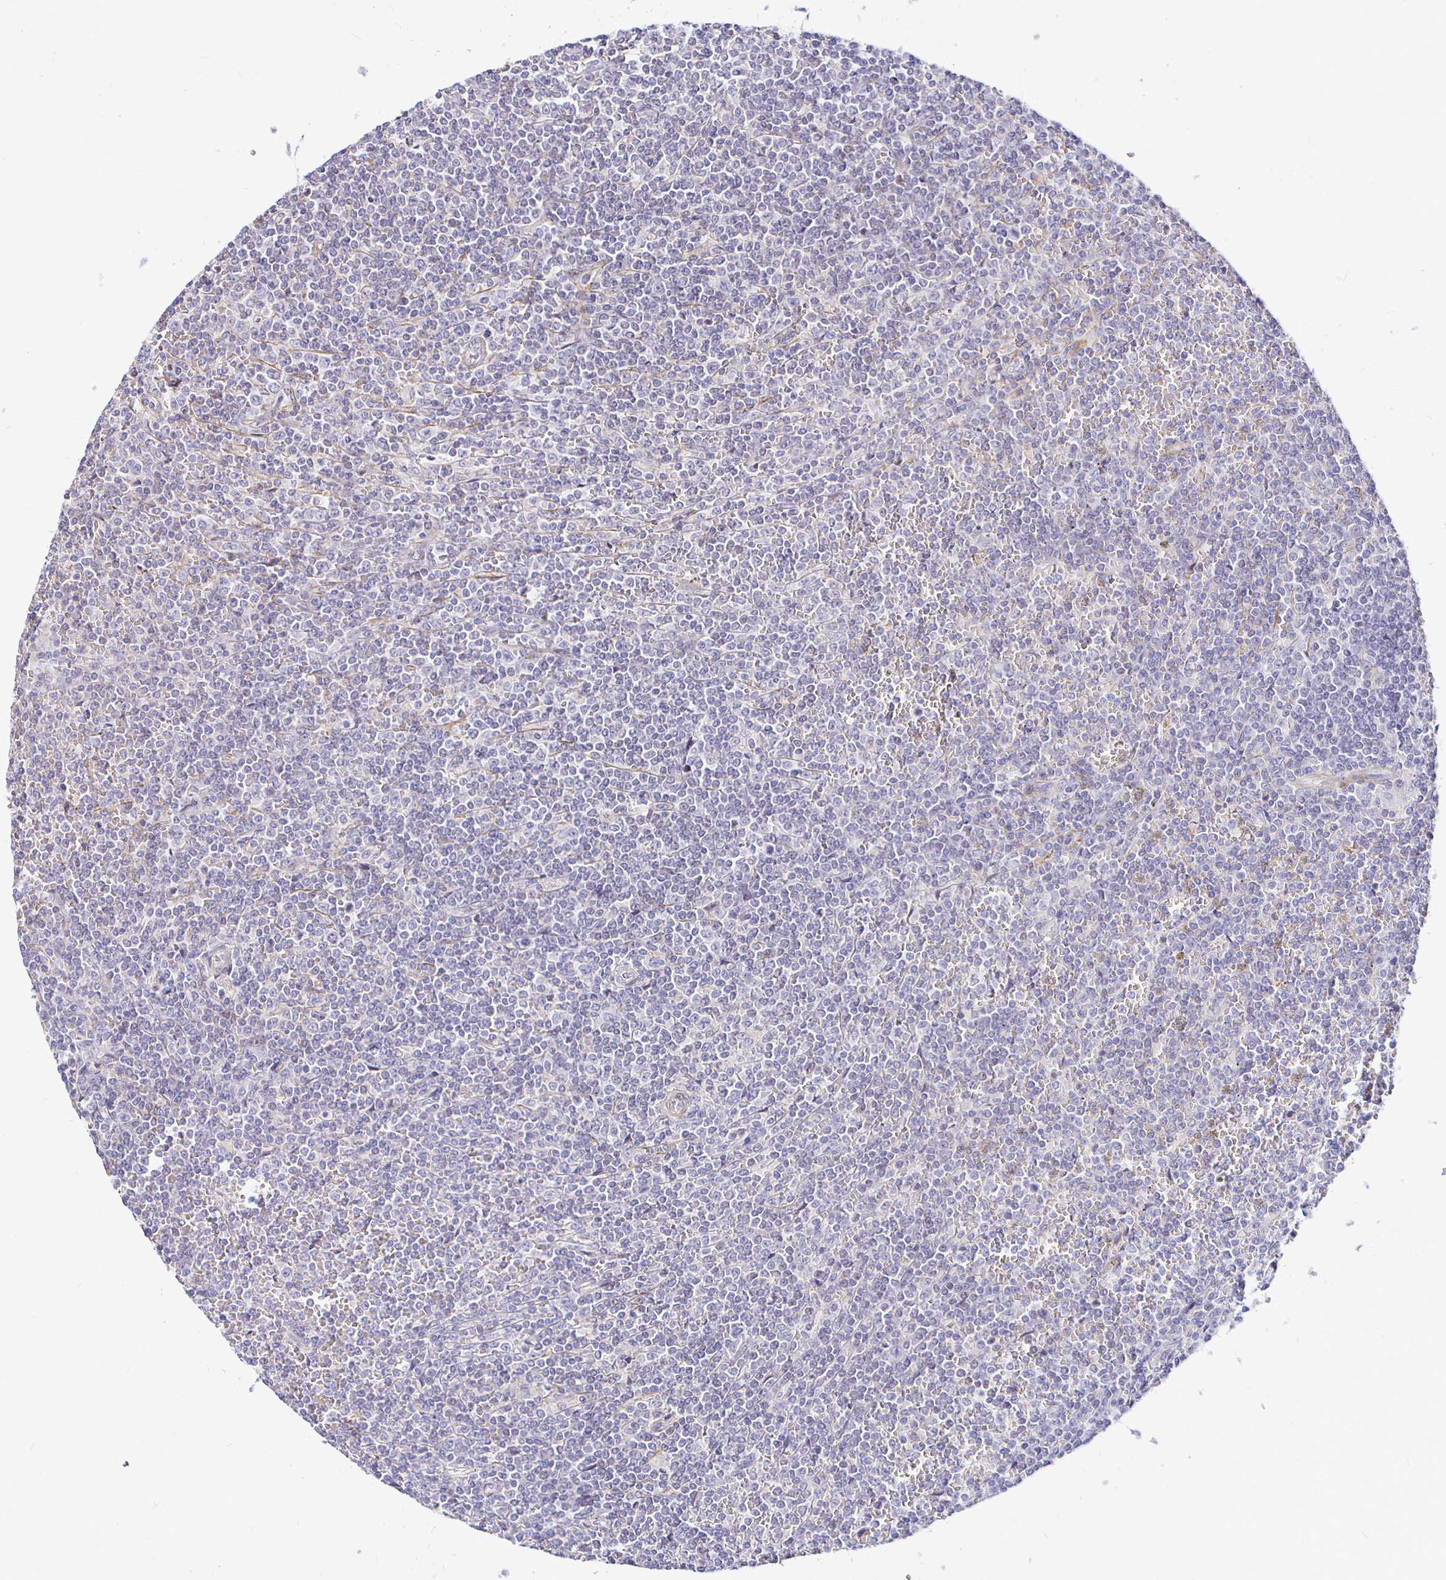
{"staining": {"intensity": "negative", "quantity": "none", "location": "none"}, "tissue": "lymphoma", "cell_type": "Tumor cells", "image_type": "cancer", "snomed": [{"axis": "morphology", "description": "Malignant lymphoma, non-Hodgkin's type, Low grade"}, {"axis": "topography", "description": "Spleen"}], "caption": "Protein analysis of low-grade malignant lymphoma, non-Hodgkin's type exhibits no significant positivity in tumor cells.", "gene": "PALM2AKAP2", "patient": {"sex": "female", "age": 19}}